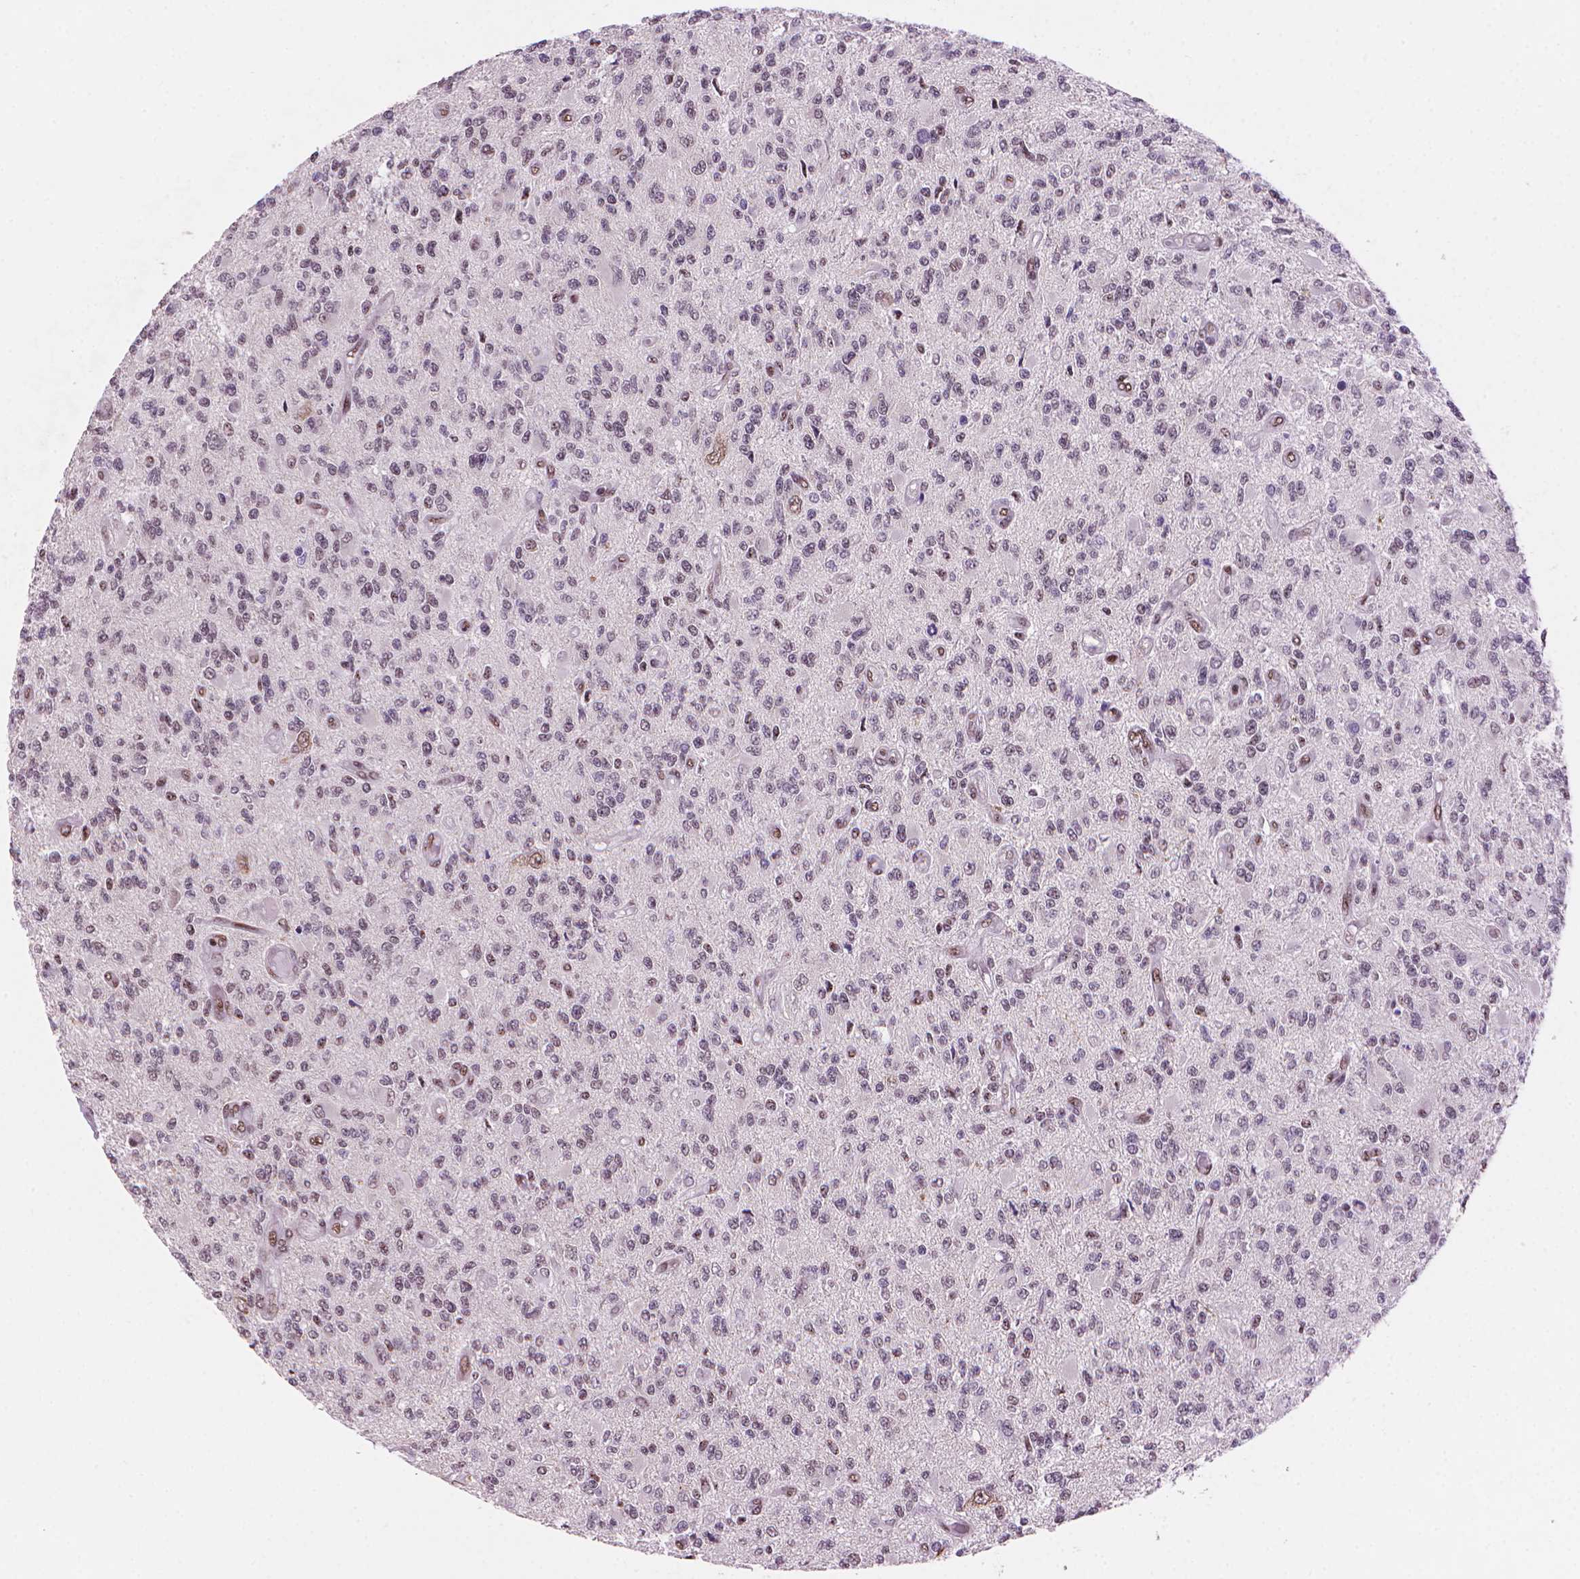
{"staining": {"intensity": "weak", "quantity": "<25%", "location": "nuclear"}, "tissue": "glioma", "cell_type": "Tumor cells", "image_type": "cancer", "snomed": [{"axis": "morphology", "description": "Glioma, malignant, High grade"}, {"axis": "topography", "description": "Brain"}], "caption": "The image shows no significant expression in tumor cells of glioma.", "gene": "UBN1", "patient": {"sex": "female", "age": 63}}